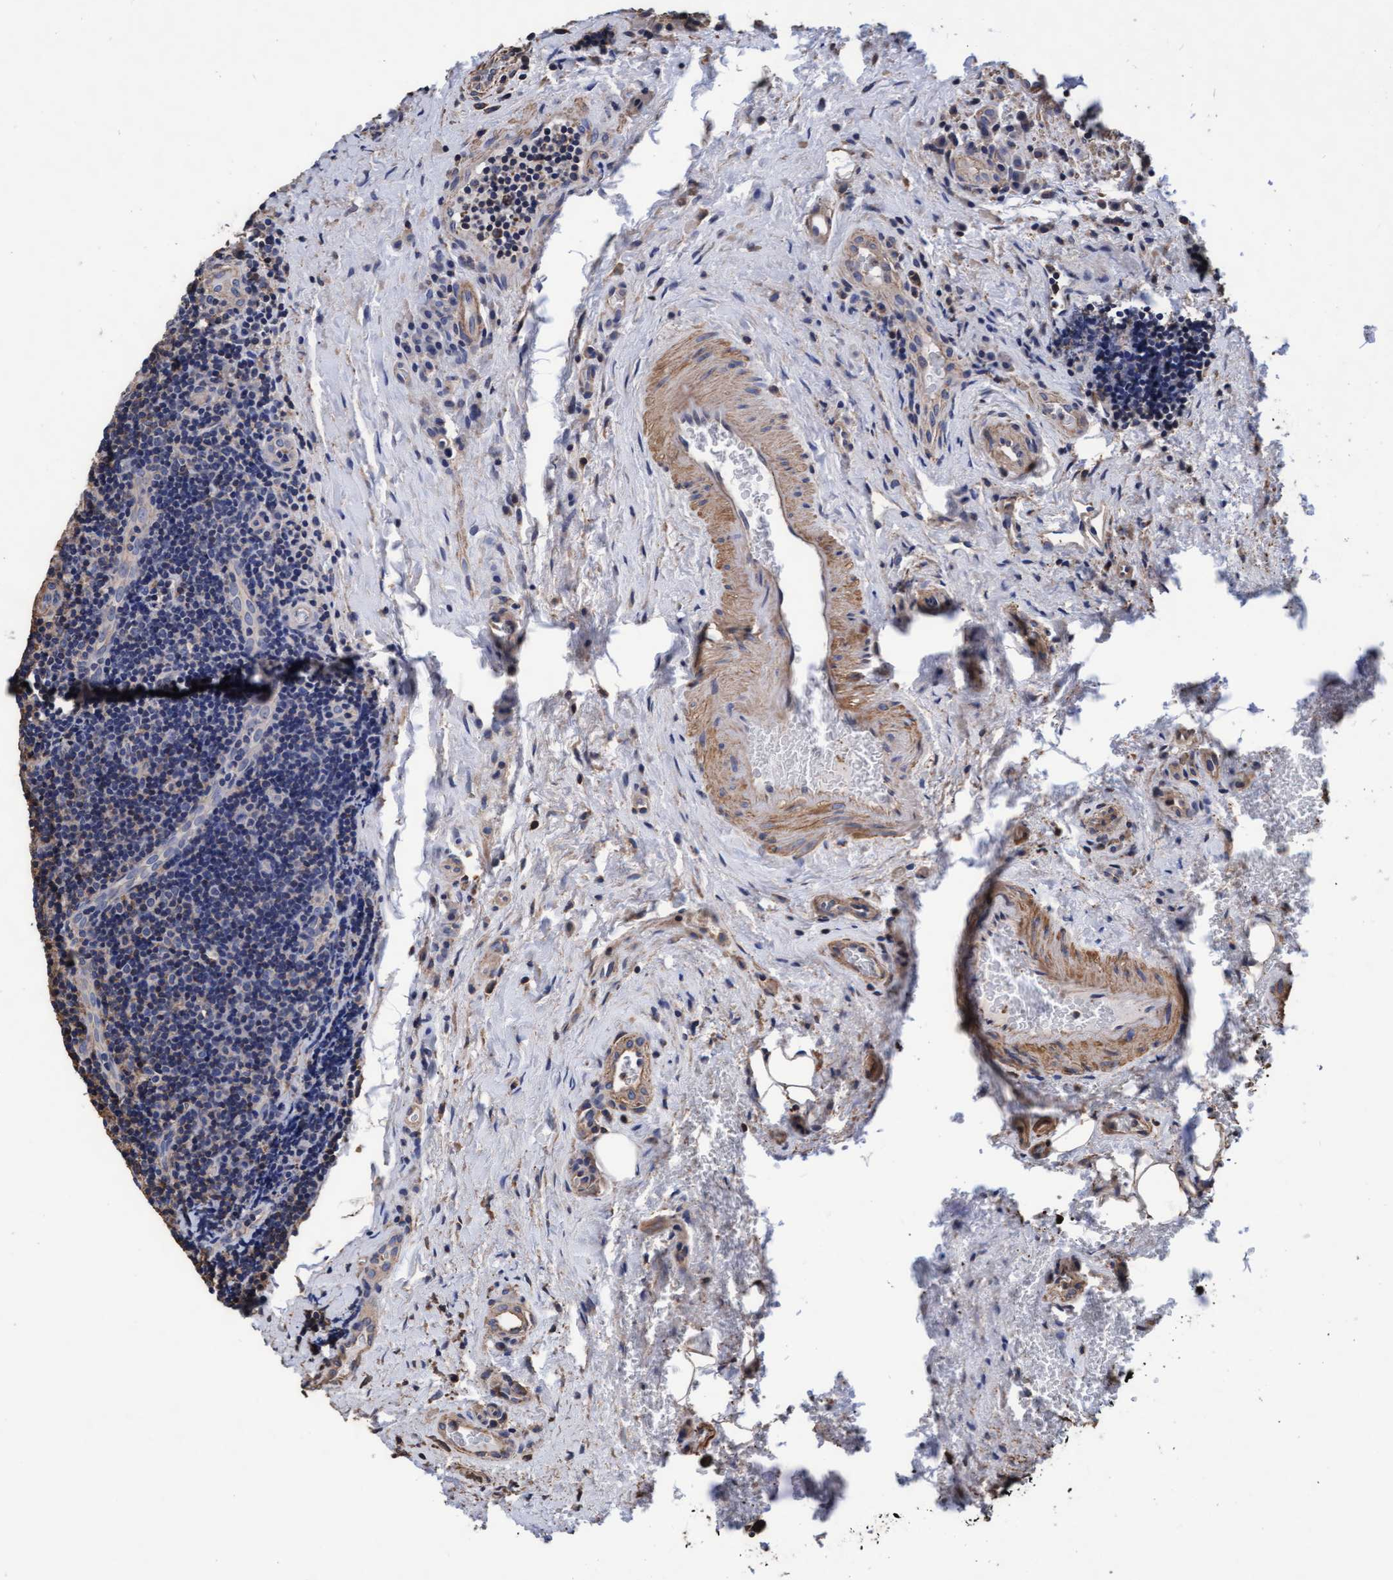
{"staining": {"intensity": "negative", "quantity": "none", "location": "none"}, "tissue": "lymphoma", "cell_type": "Tumor cells", "image_type": "cancer", "snomed": [{"axis": "morphology", "description": "Malignant lymphoma, non-Hodgkin's type, High grade"}, {"axis": "topography", "description": "Tonsil"}], "caption": "High power microscopy histopathology image of an IHC micrograph of high-grade malignant lymphoma, non-Hodgkin's type, revealing no significant expression in tumor cells.", "gene": "GRHPR", "patient": {"sex": "female", "age": 36}}